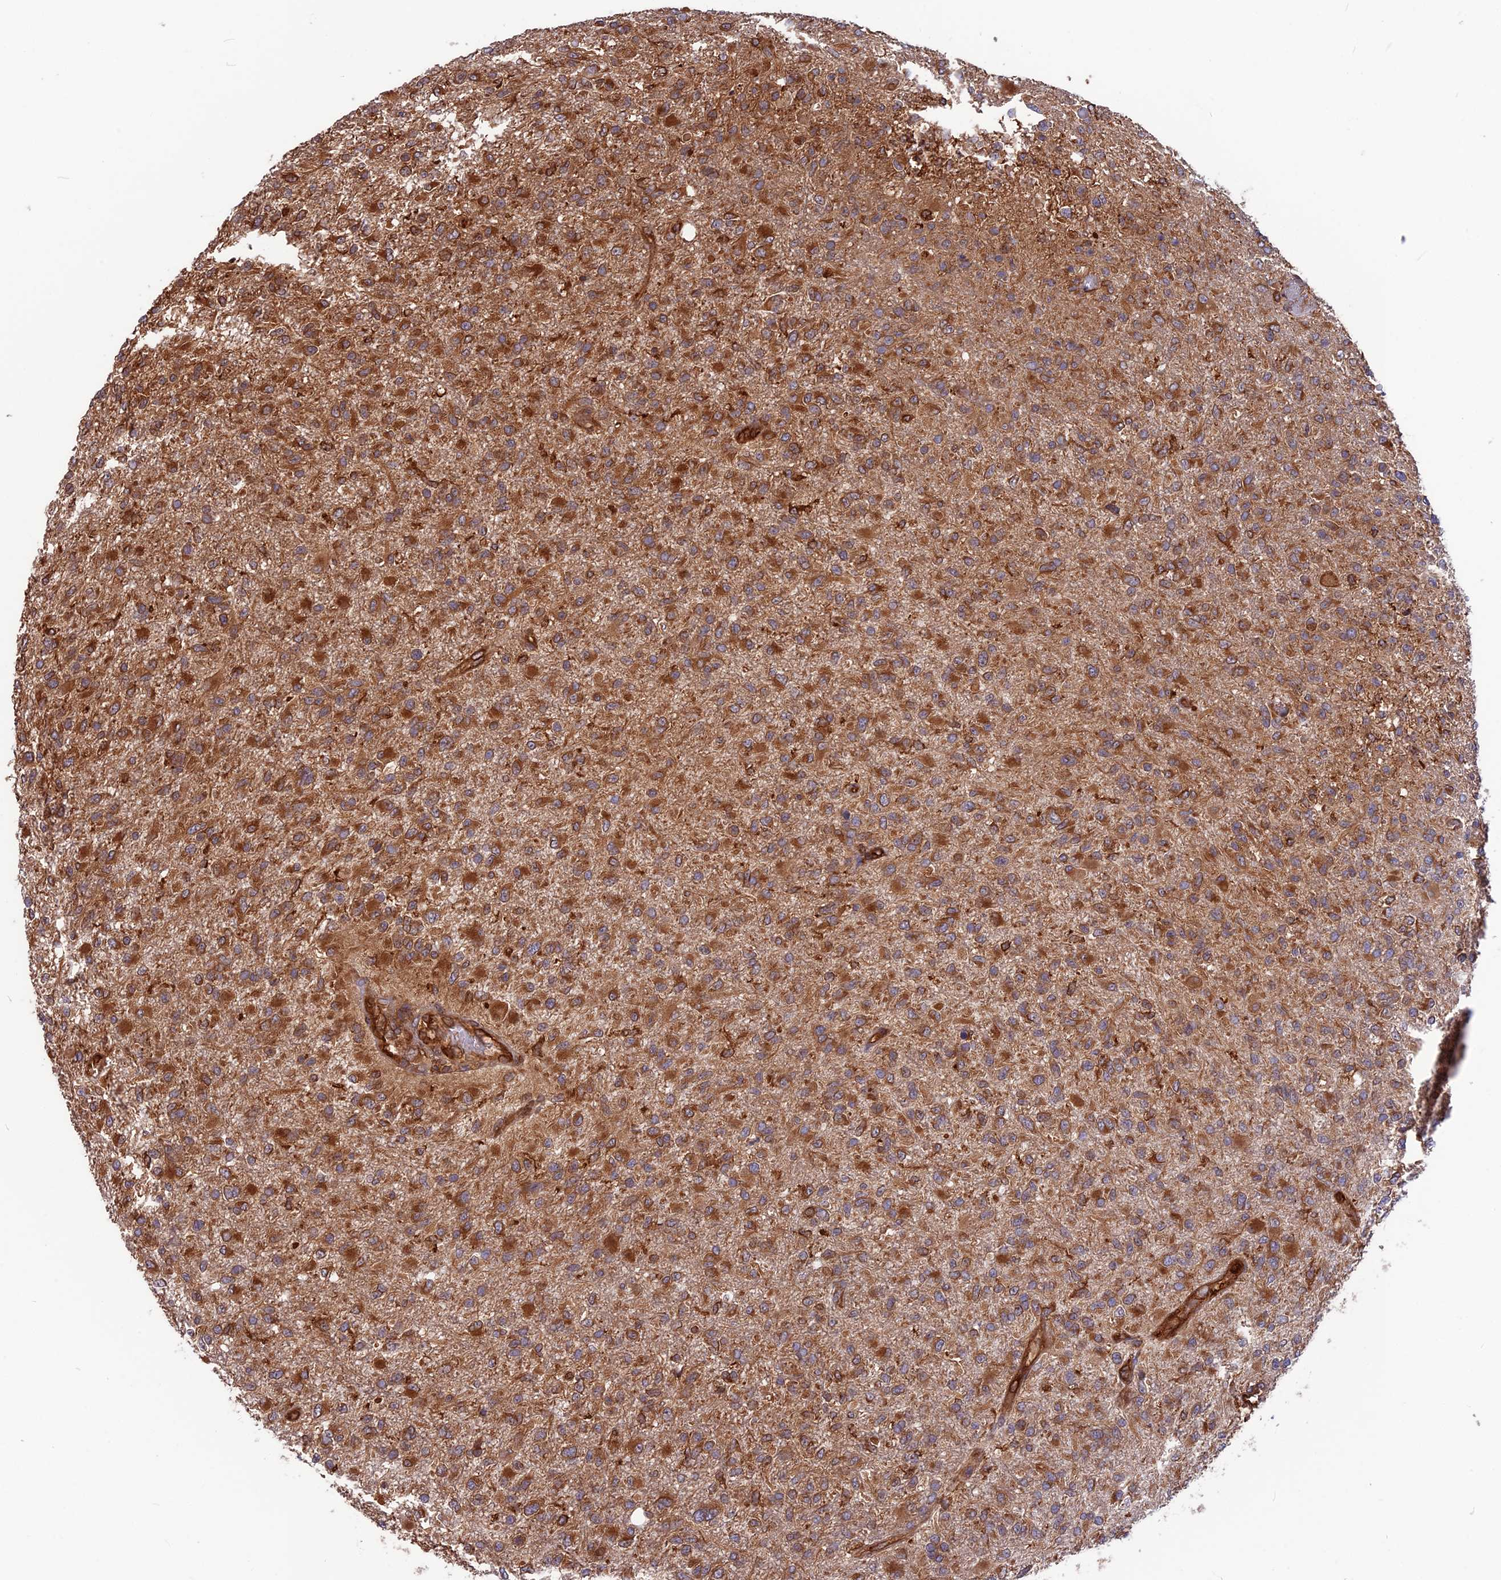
{"staining": {"intensity": "strong", "quantity": "25%-75%", "location": "cytoplasmic/membranous"}, "tissue": "glioma", "cell_type": "Tumor cells", "image_type": "cancer", "snomed": [{"axis": "morphology", "description": "Glioma, malignant, High grade"}, {"axis": "topography", "description": "Brain"}], "caption": "Immunohistochemistry (DAB) staining of human high-grade glioma (malignant) shows strong cytoplasmic/membranous protein positivity in about 25%-75% of tumor cells.", "gene": "WDR1", "patient": {"sex": "female", "age": 74}}